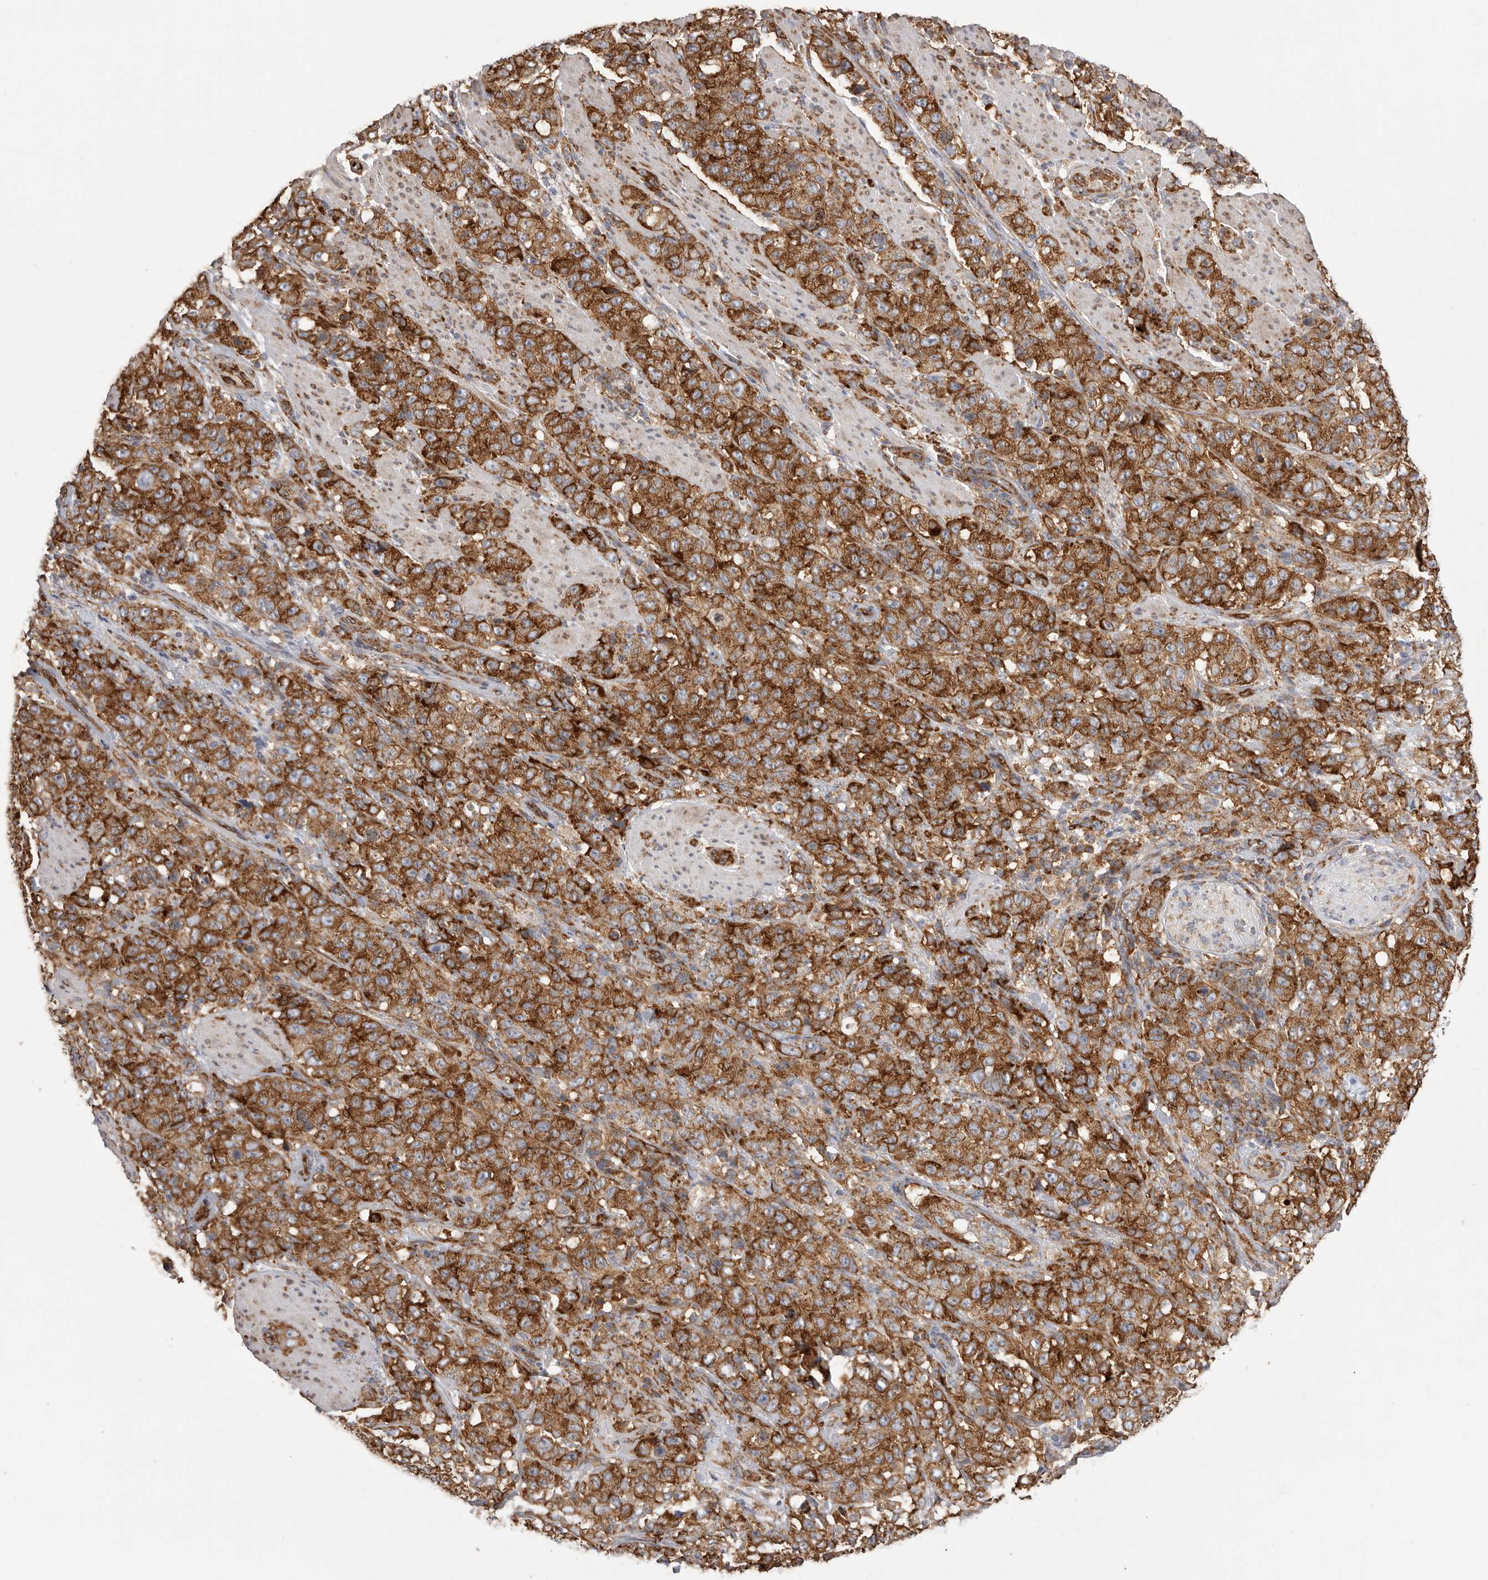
{"staining": {"intensity": "strong", "quantity": ">75%", "location": "cytoplasmic/membranous"}, "tissue": "stomach cancer", "cell_type": "Tumor cells", "image_type": "cancer", "snomed": [{"axis": "morphology", "description": "Adenocarcinoma, NOS"}, {"axis": "topography", "description": "Stomach"}], "caption": "Brown immunohistochemical staining in stomach adenocarcinoma displays strong cytoplasmic/membranous staining in approximately >75% of tumor cells.", "gene": "SERBP1", "patient": {"sex": "male", "age": 48}}